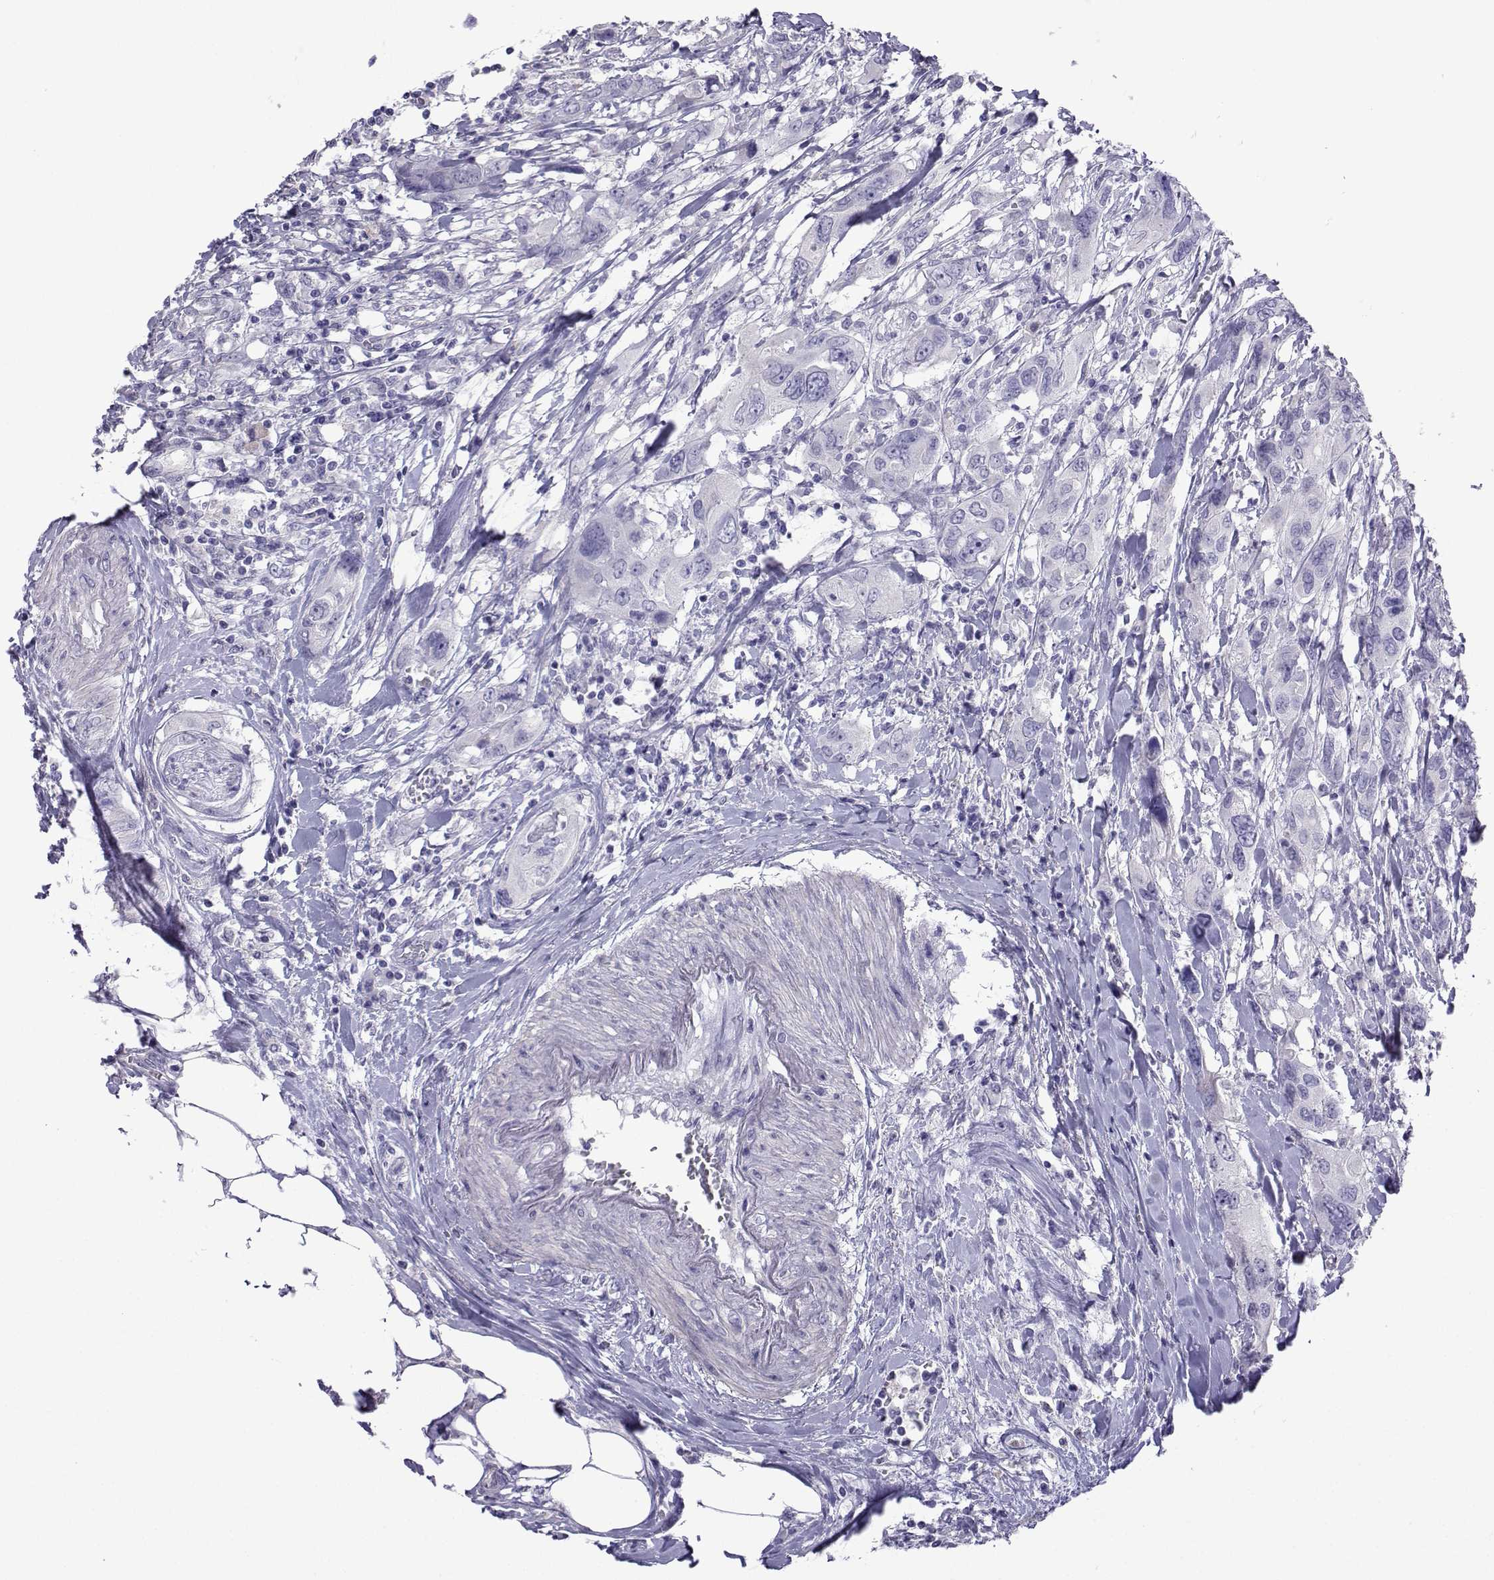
{"staining": {"intensity": "negative", "quantity": "none", "location": "none"}, "tissue": "urothelial cancer", "cell_type": "Tumor cells", "image_type": "cancer", "snomed": [{"axis": "morphology", "description": "Urothelial carcinoma, NOS"}, {"axis": "morphology", "description": "Urothelial carcinoma, High grade"}, {"axis": "topography", "description": "Urinary bladder"}], "caption": "Tumor cells show no significant protein positivity in transitional cell carcinoma.", "gene": "CFAP70", "patient": {"sex": "male", "age": 63}}